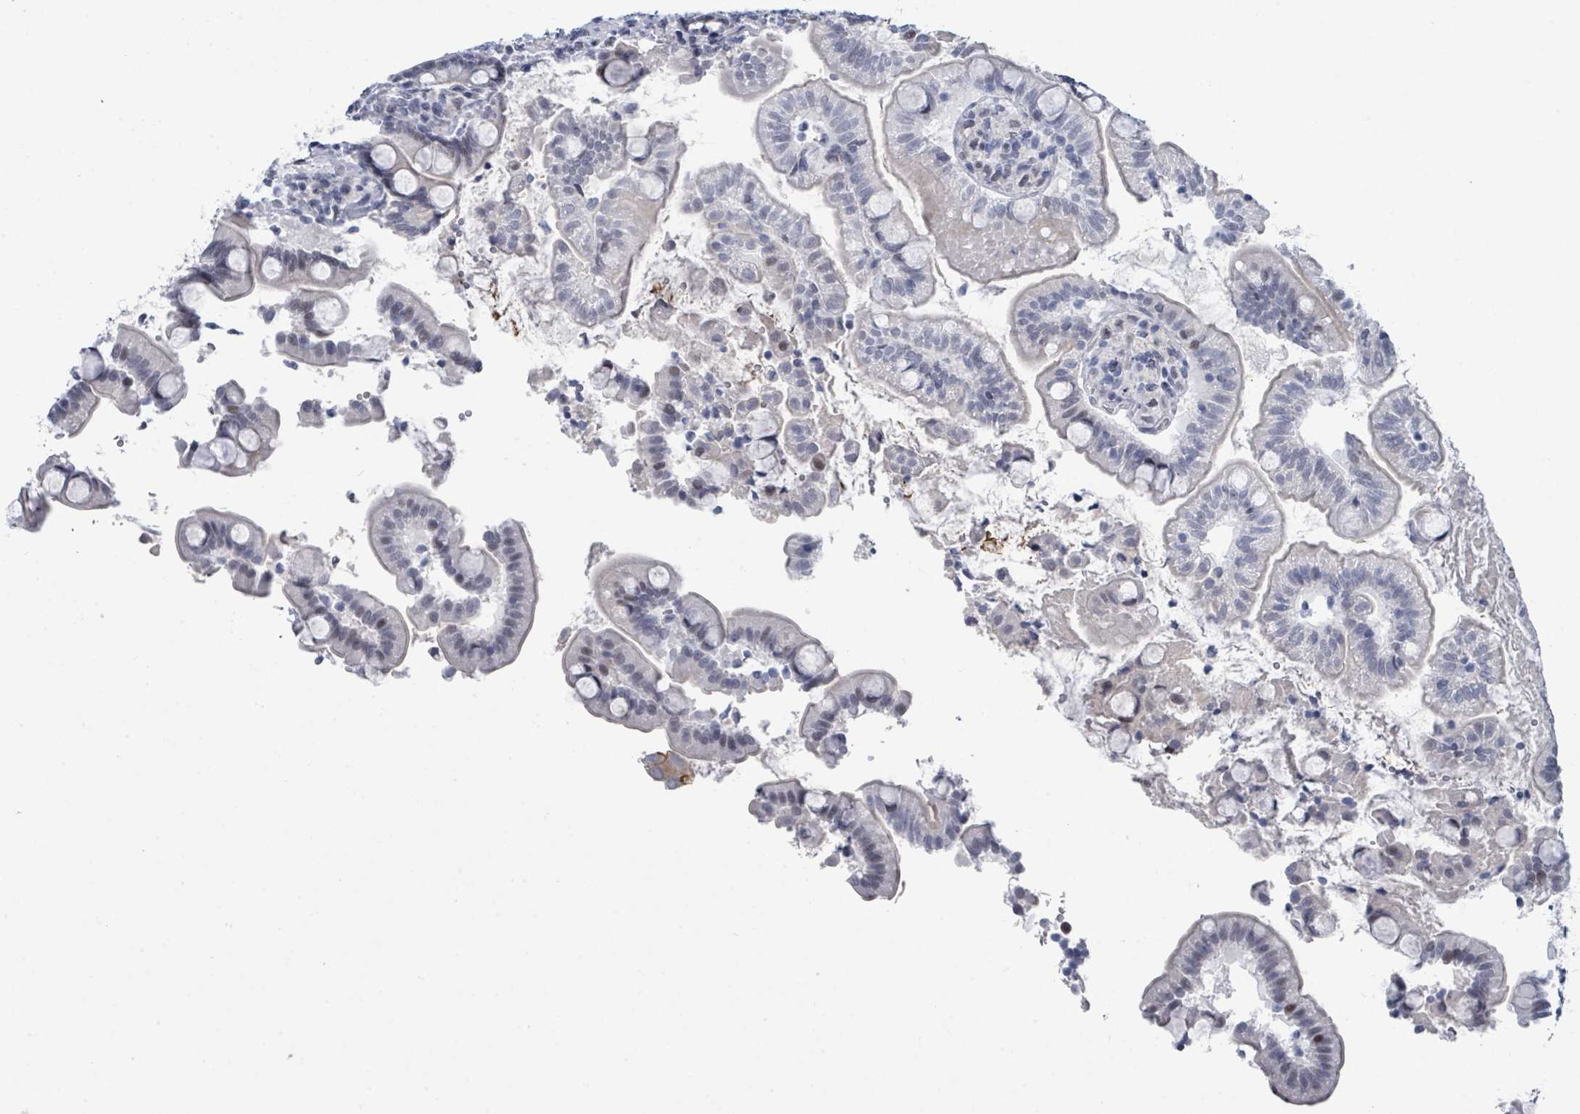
{"staining": {"intensity": "weak", "quantity": "25%-75%", "location": "nuclear"}, "tissue": "small intestine", "cell_type": "Glandular cells", "image_type": "normal", "snomed": [{"axis": "morphology", "description": "Normal tissue, NOS"}, {"axis": "topography", "description": "Small intestine"}], "caption": "A high-resolution micrograph shows immunohistochemistry staining of benign small intestine, which exhibits weak nuclear staining in about 25%-75% of glandular cells. Using DAB (brown) and hematoxylin (blue) stains, captured at high magnification using brightfield microscopy.", "gene": "CT45A10", "patient": {"sex": "female", "age": 64}}